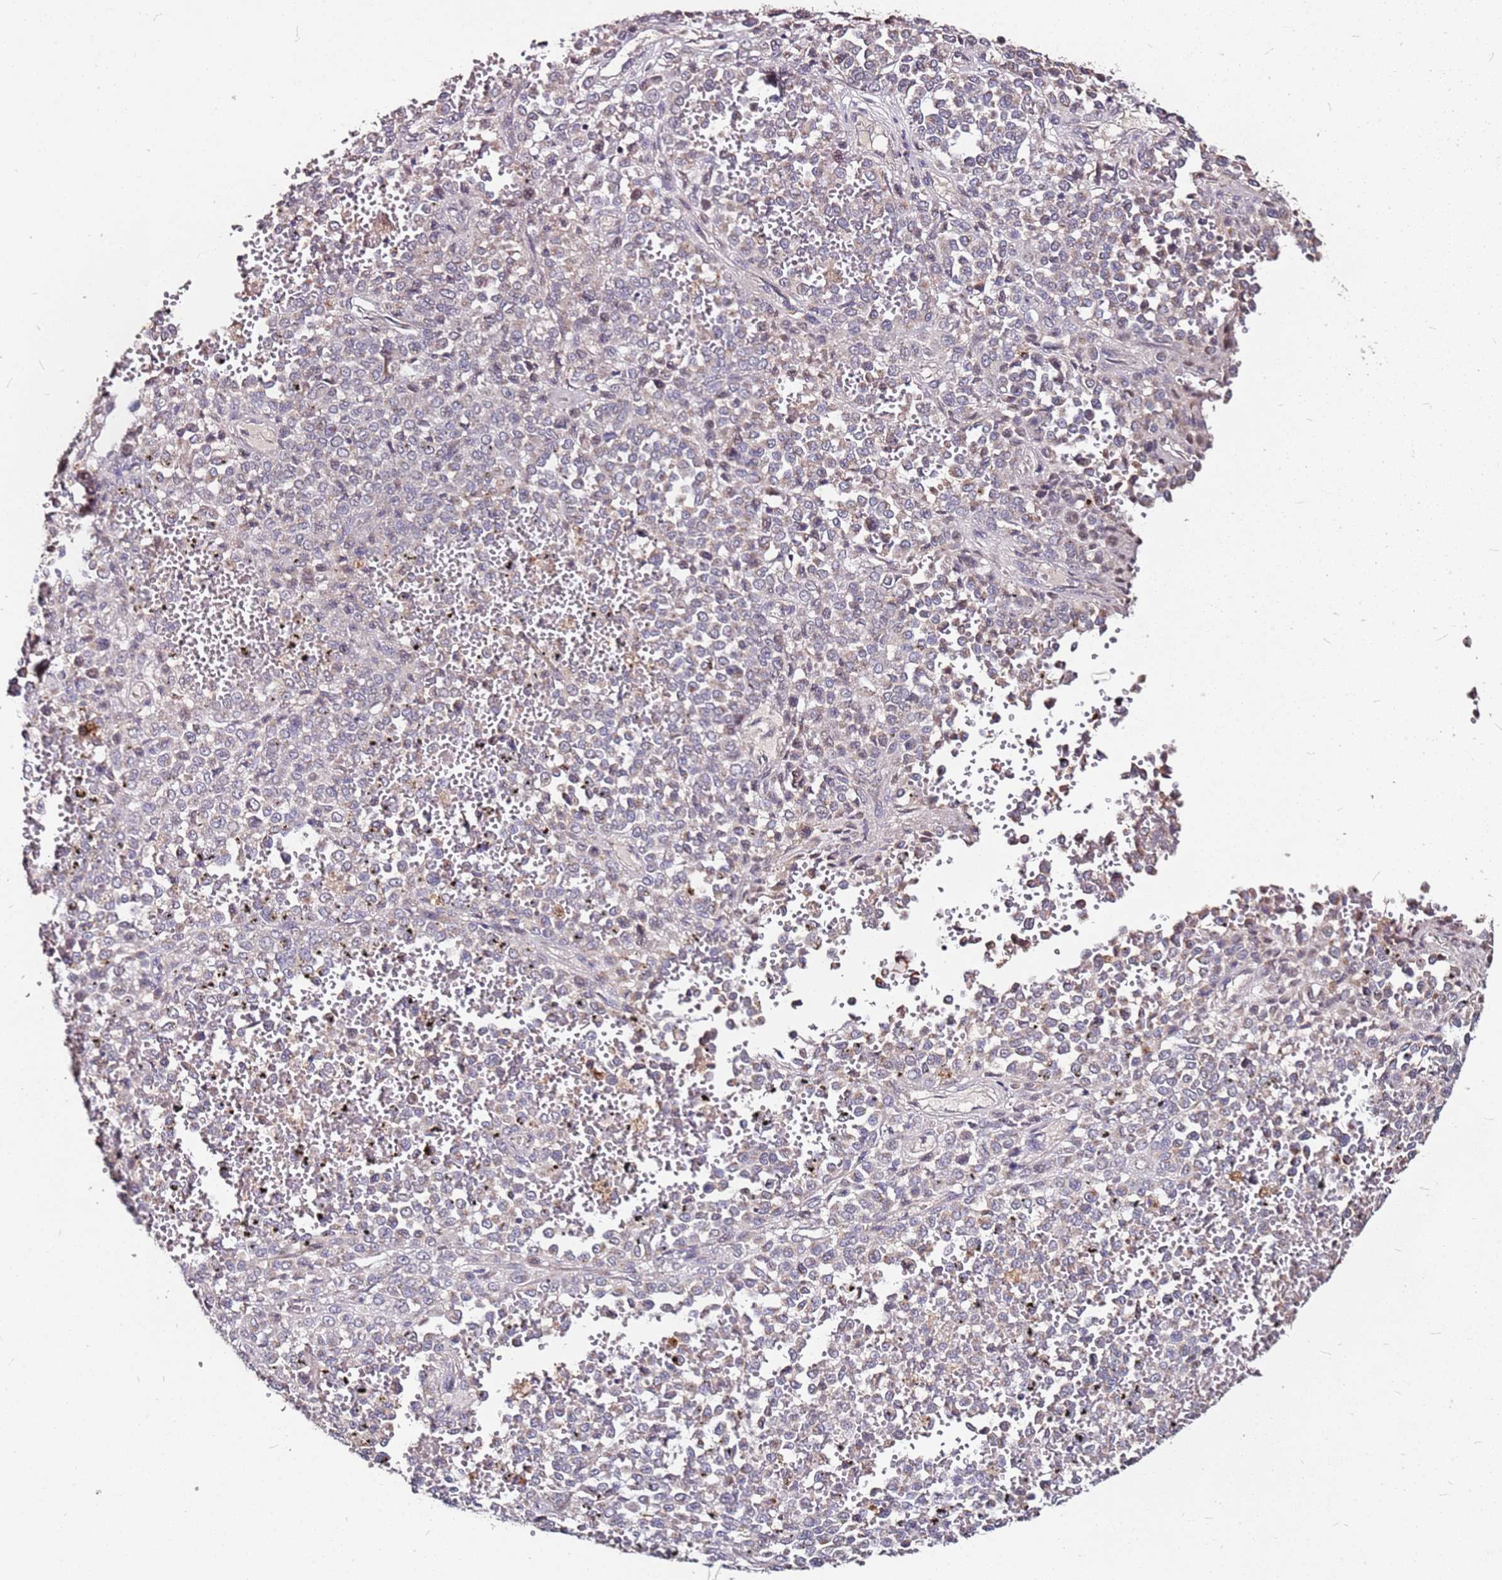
{"staining": {"intensity": "weak", "quantity": "25%-75%", "location": "cytoplasmic/membranous"}, "tissue": "melanoma", "cell_type": "Tumor cells", "image_type": "cancer", "snomed": [{"axis": "morphology", "description": "Malignant melanoma, Metastatic site"}, {"axis": "topography", "description": "Pancreas"}], "caption": "The histopathology image demonstrates a brown stain indicating the presence of a protein in the cytoplasmic/membranous of tumor cells in malignant melanoma (metastatic site).", "gene": "DCDC2C", "patient": {"sex": "female", "age": 30}}